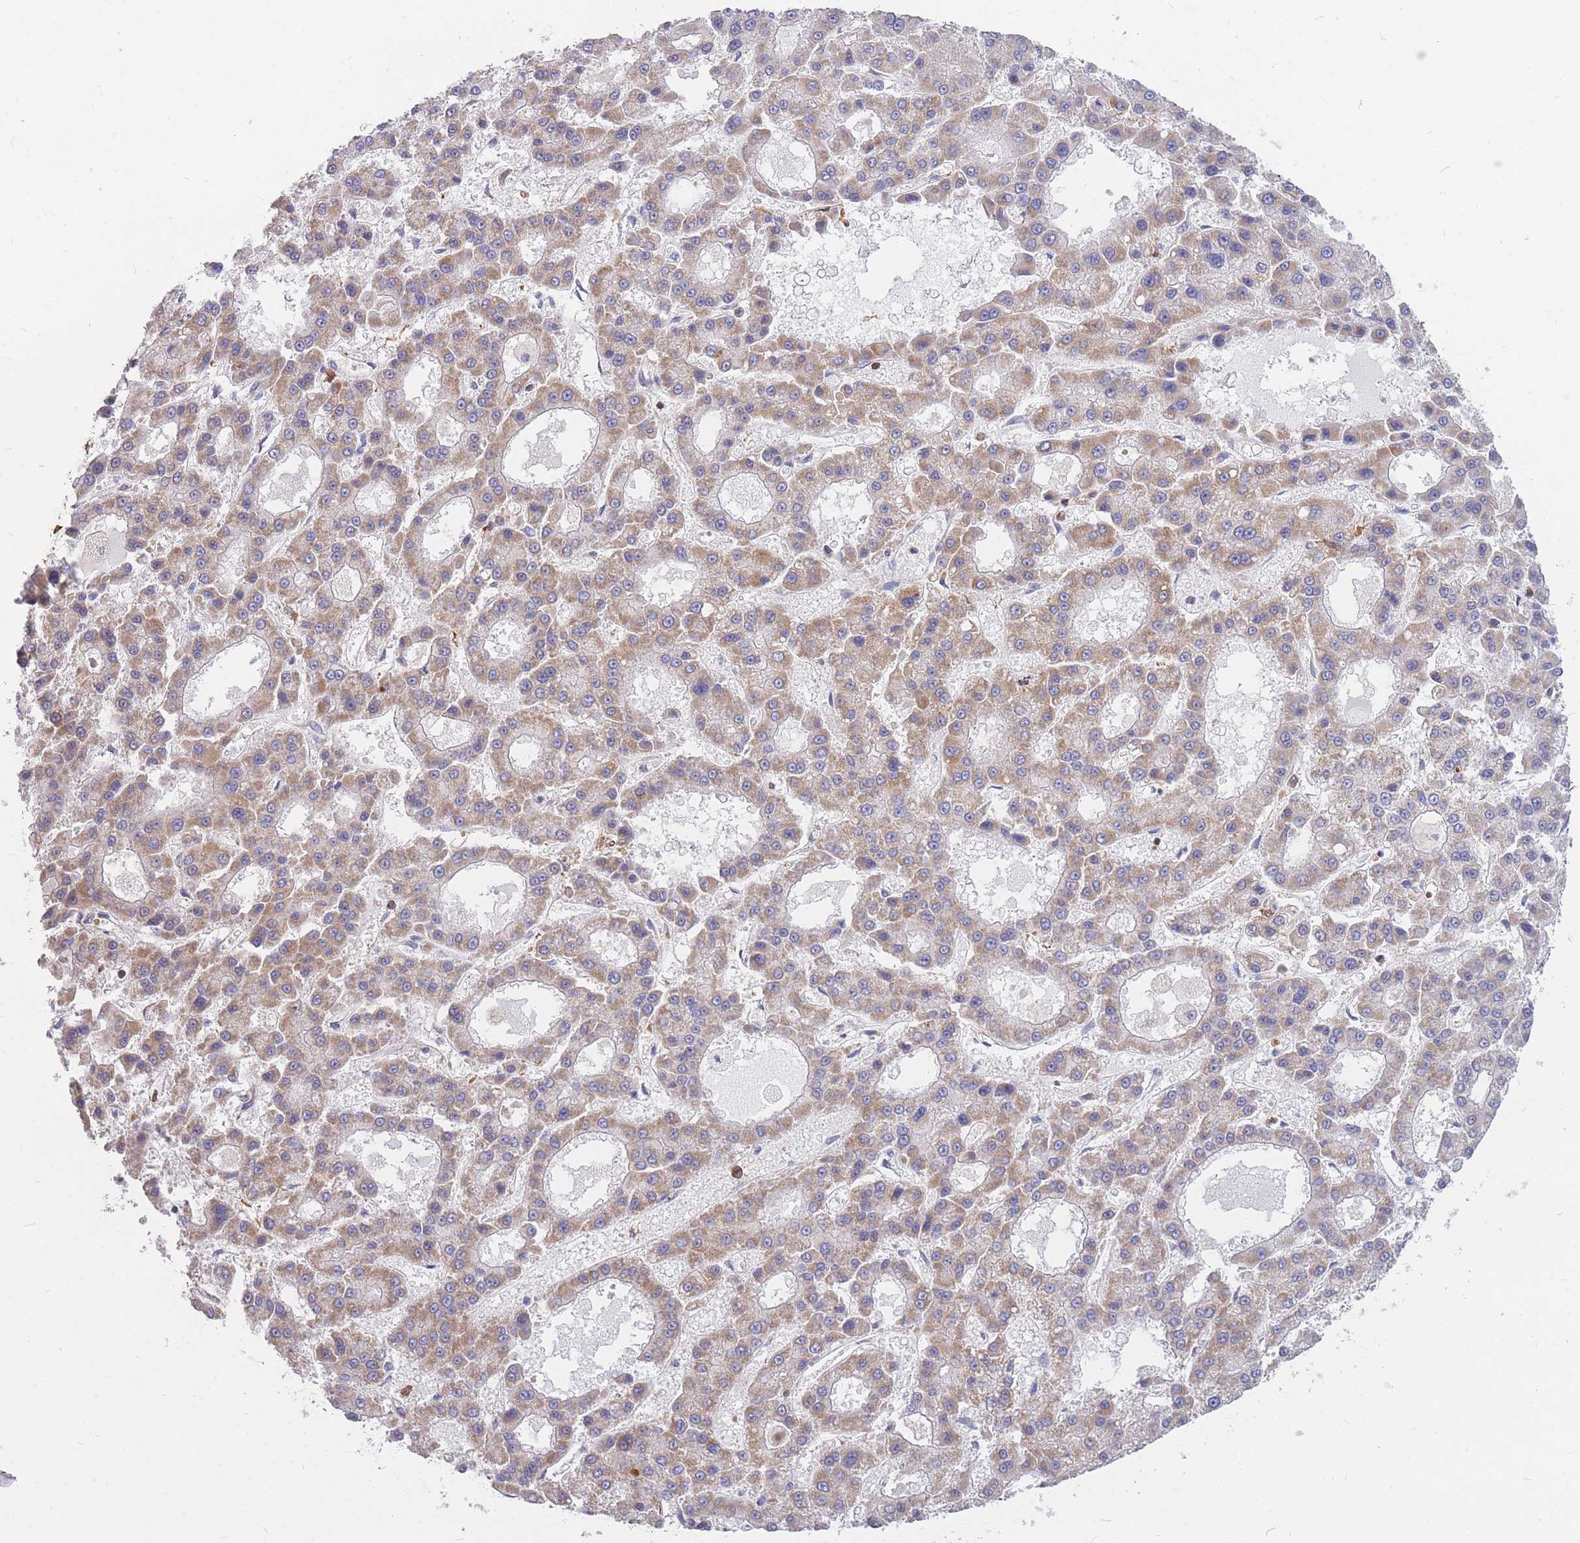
{"staining": {"intensity": "weak", "quantity": ">75%", "location": "cytoplasmic/membranous"}, "tissue": "liver cancer", "cell_type": "Tumor cells", "image_type": "cancer", "snomed": [{"axis": "morphology", "description": "Carcinoma, Hepatocellular, NOS"}, {"axis": "topography", "description": "Liver"}], "caption": "Hepatocellular carcinoma (liver) stained with a brown dye displays weak cytoplasmic/membranous positive positivity in about >75% of tumor cells.", "gene": "MRPL54", "patient": {"sex": "male", "age": 70}}